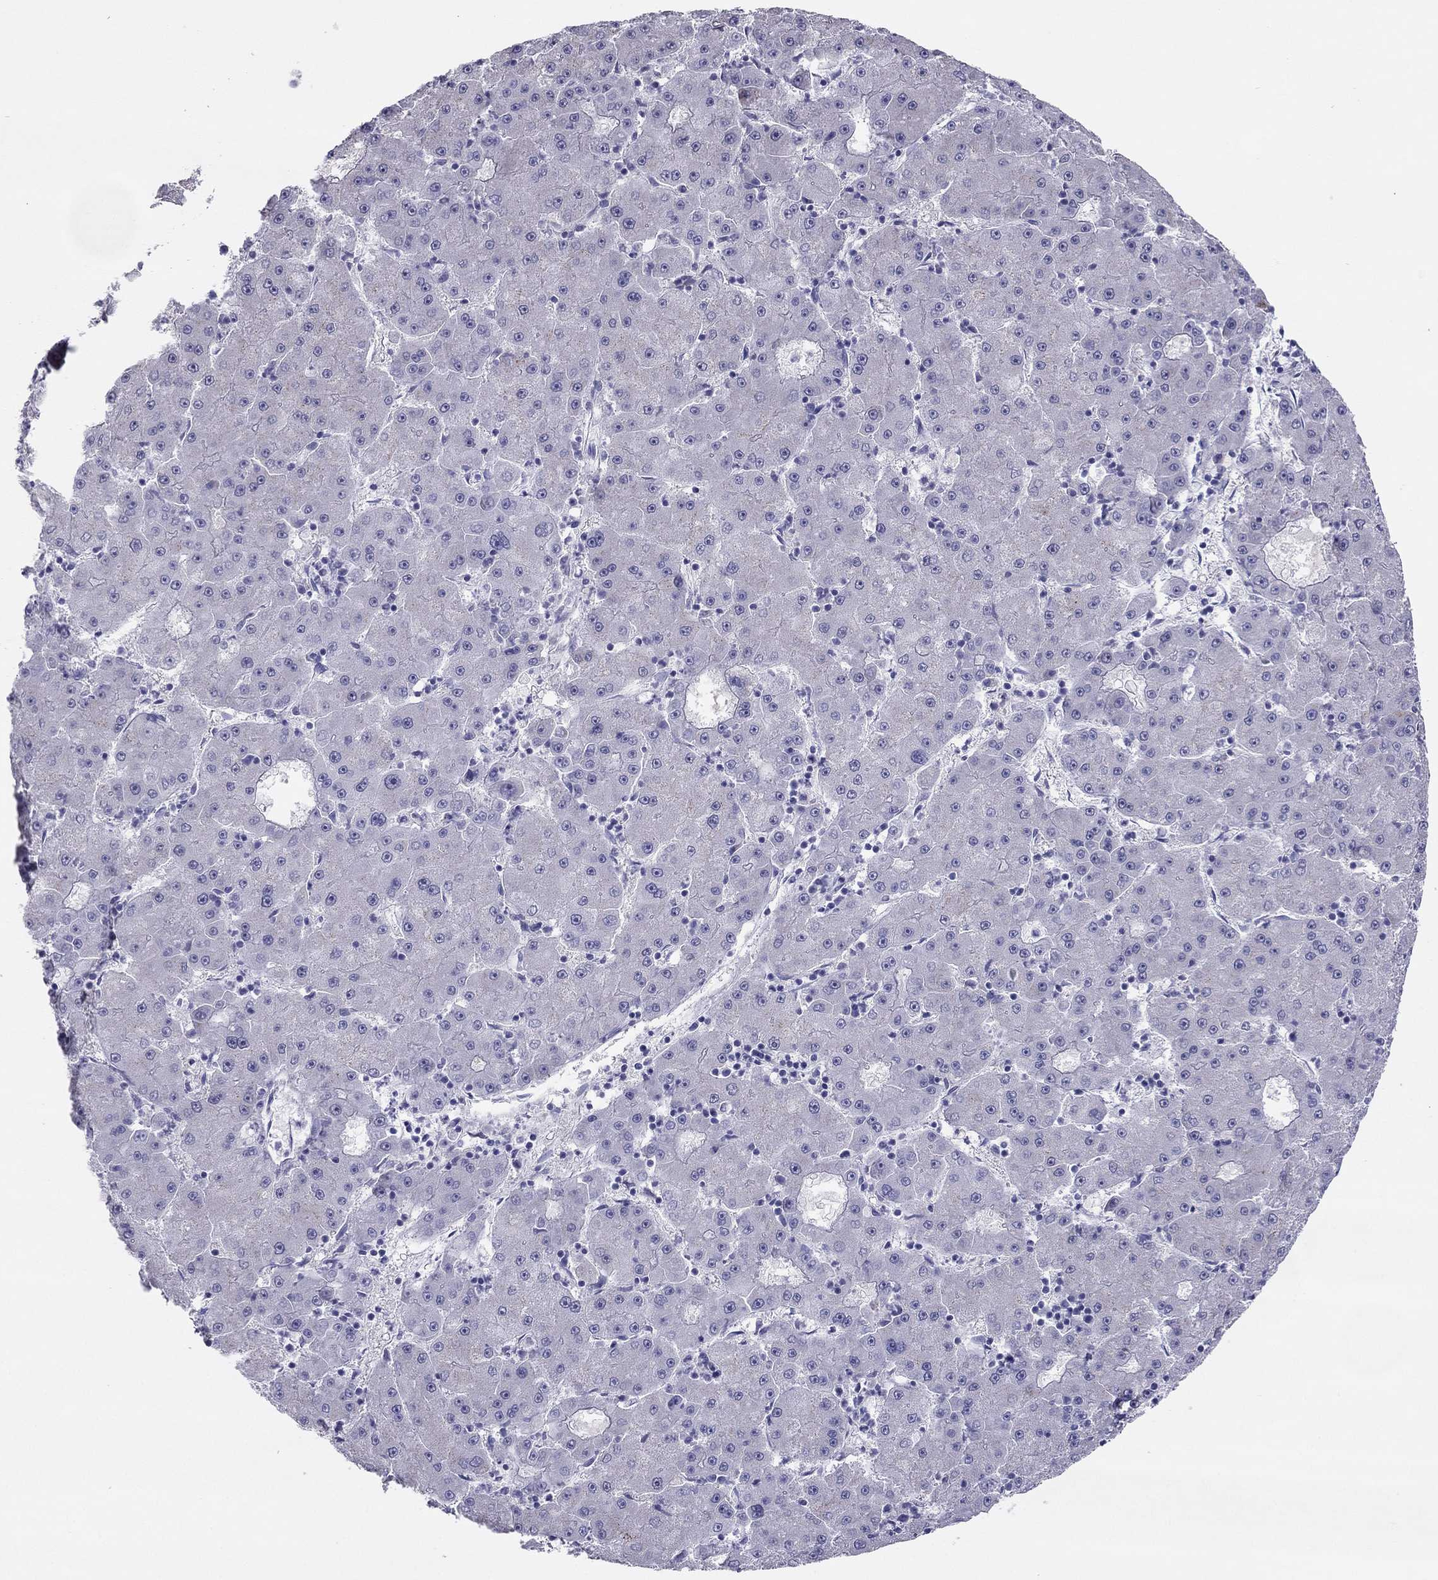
{"staining": {"intensity": "negative", "quantity": "none", "location": "none"}, "tissue": "liver cancer", "cell_type": "Tumor cells", "image_type": "cancer", "snomed": [{"axis": "morphology", "description": "Carcinoma, Hepatocellular, NOS"}, {"axis": "topography", "description": "Liver"}], "caption": "Liver hepatocellular carcinoma stained for a protein using immunohistochemistry (IHC) demonstrates no positivity tumor cells.", "gene": "MAEL", "patient": {"sex": "male", "age": 73}}